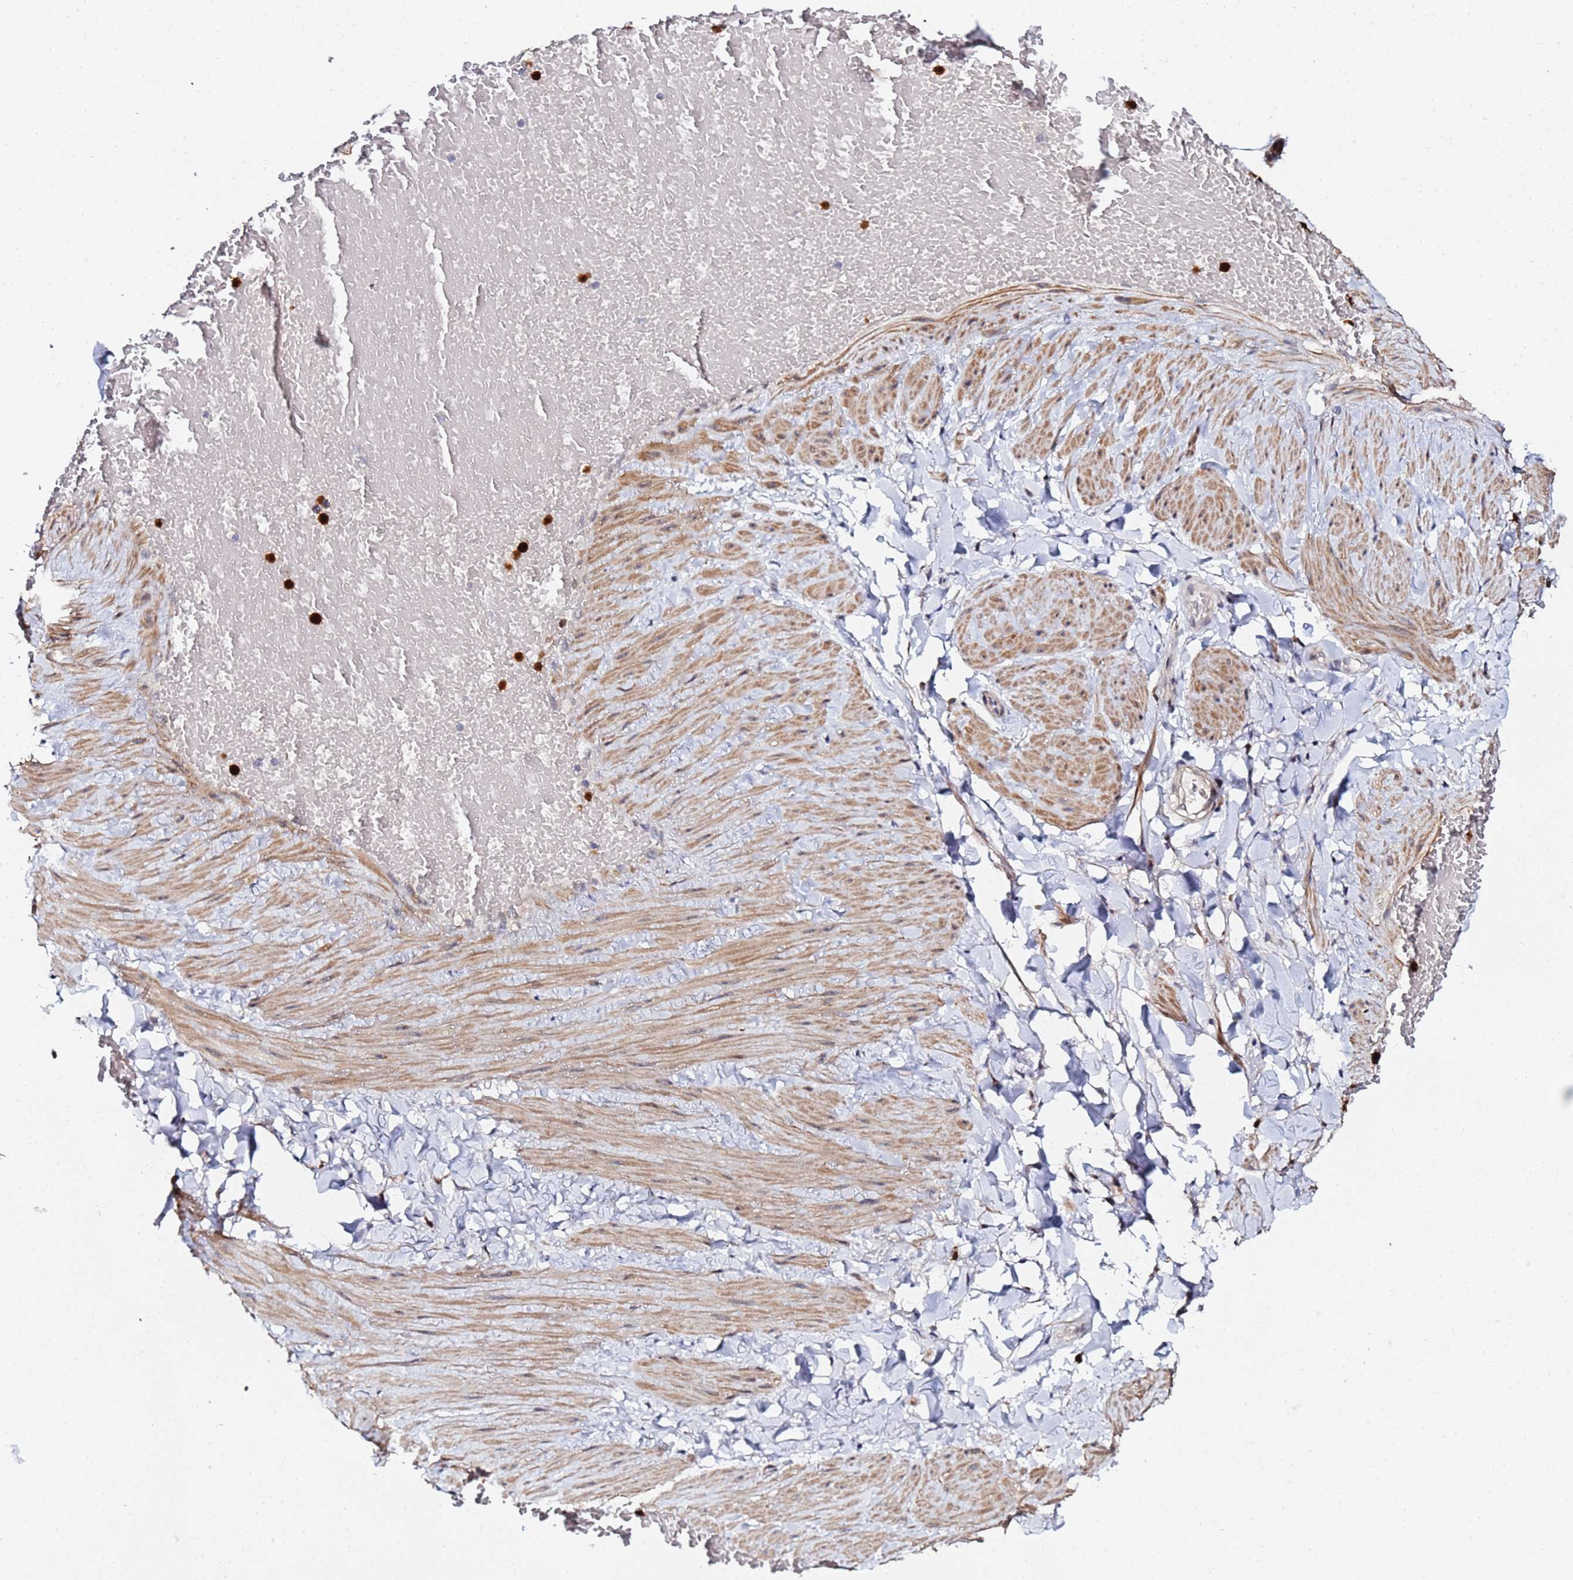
{"staining": {"intensity": "negative", "quantity": "none", "location": "none"}, "tissue": "adipose tissue", "cell_type": "Adipocytes", "image_type": "normal", "snomed": [{"axis": "morphology", "description": "Normal tissue, NOS"}, {"axis": "topography", "description": "Soft tissue"}, {"axis": "topography", "description": "Vascular tissue"}], "caption": "This is an immunohistochemistry histopathology image of benign adipose tissue. There is no staining in adipocytes.", "gene": "MTCL1", "patient": {"sex": "male", "age": 54}}